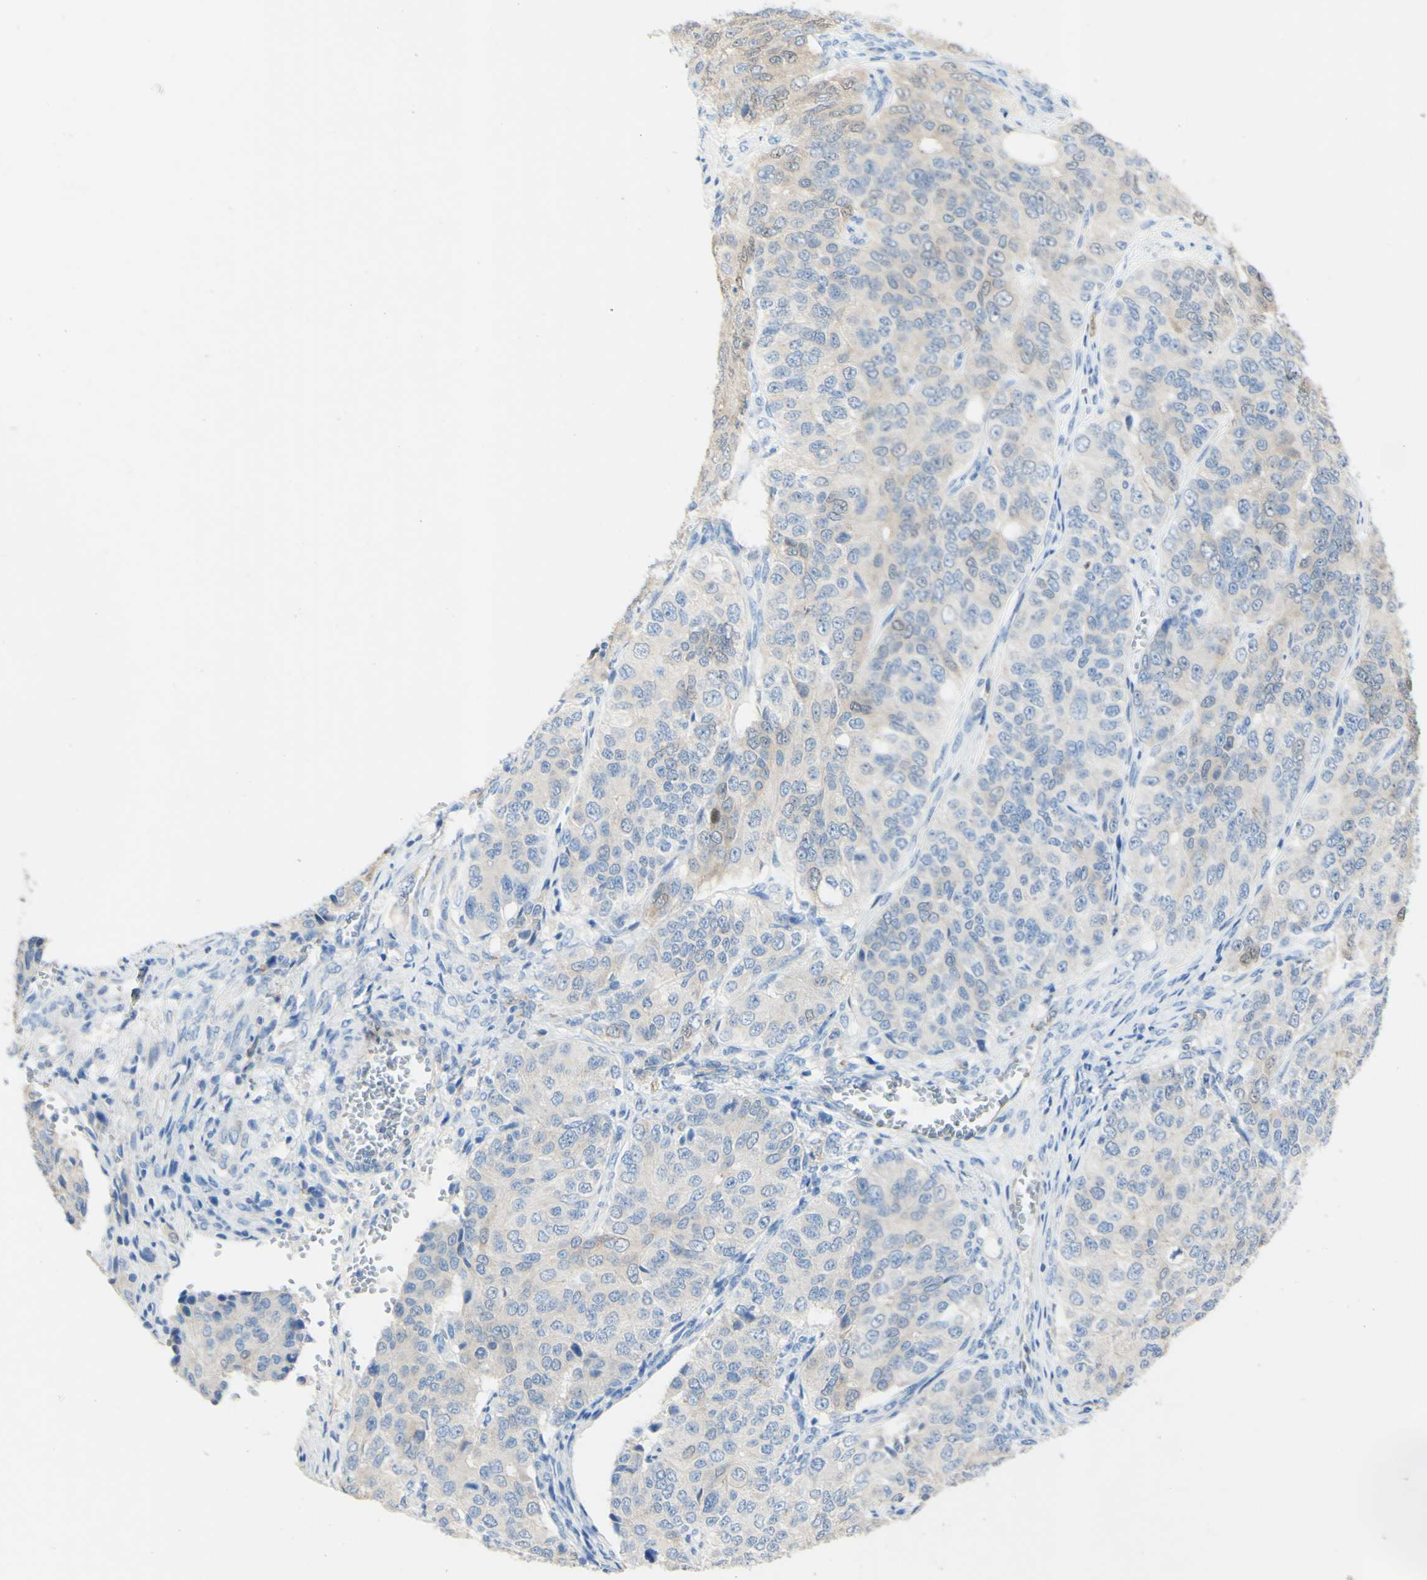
{"staining": {"intensity": "weak", "quantity": "<25%", "location": "cytoplasmic/membranous"}, "tissue": "ovarian cancer", "cell_type": "Tumor cells", "image_type": "cancer", "snomed": [{"axis": "morphology", "description": "Carcinoma, endometroid"}, {"axis": "topography", "description": "Ovary"}], "caption": "High power microscopy histopathology image of an immunohistochemistry (IHC) photomicrograph of ovarian cancer (endometroid carcinoma), revealing no significant positivity in tumor cells.", "gene": "FGF4", "patient": {"sex": "female", "age": 51}}